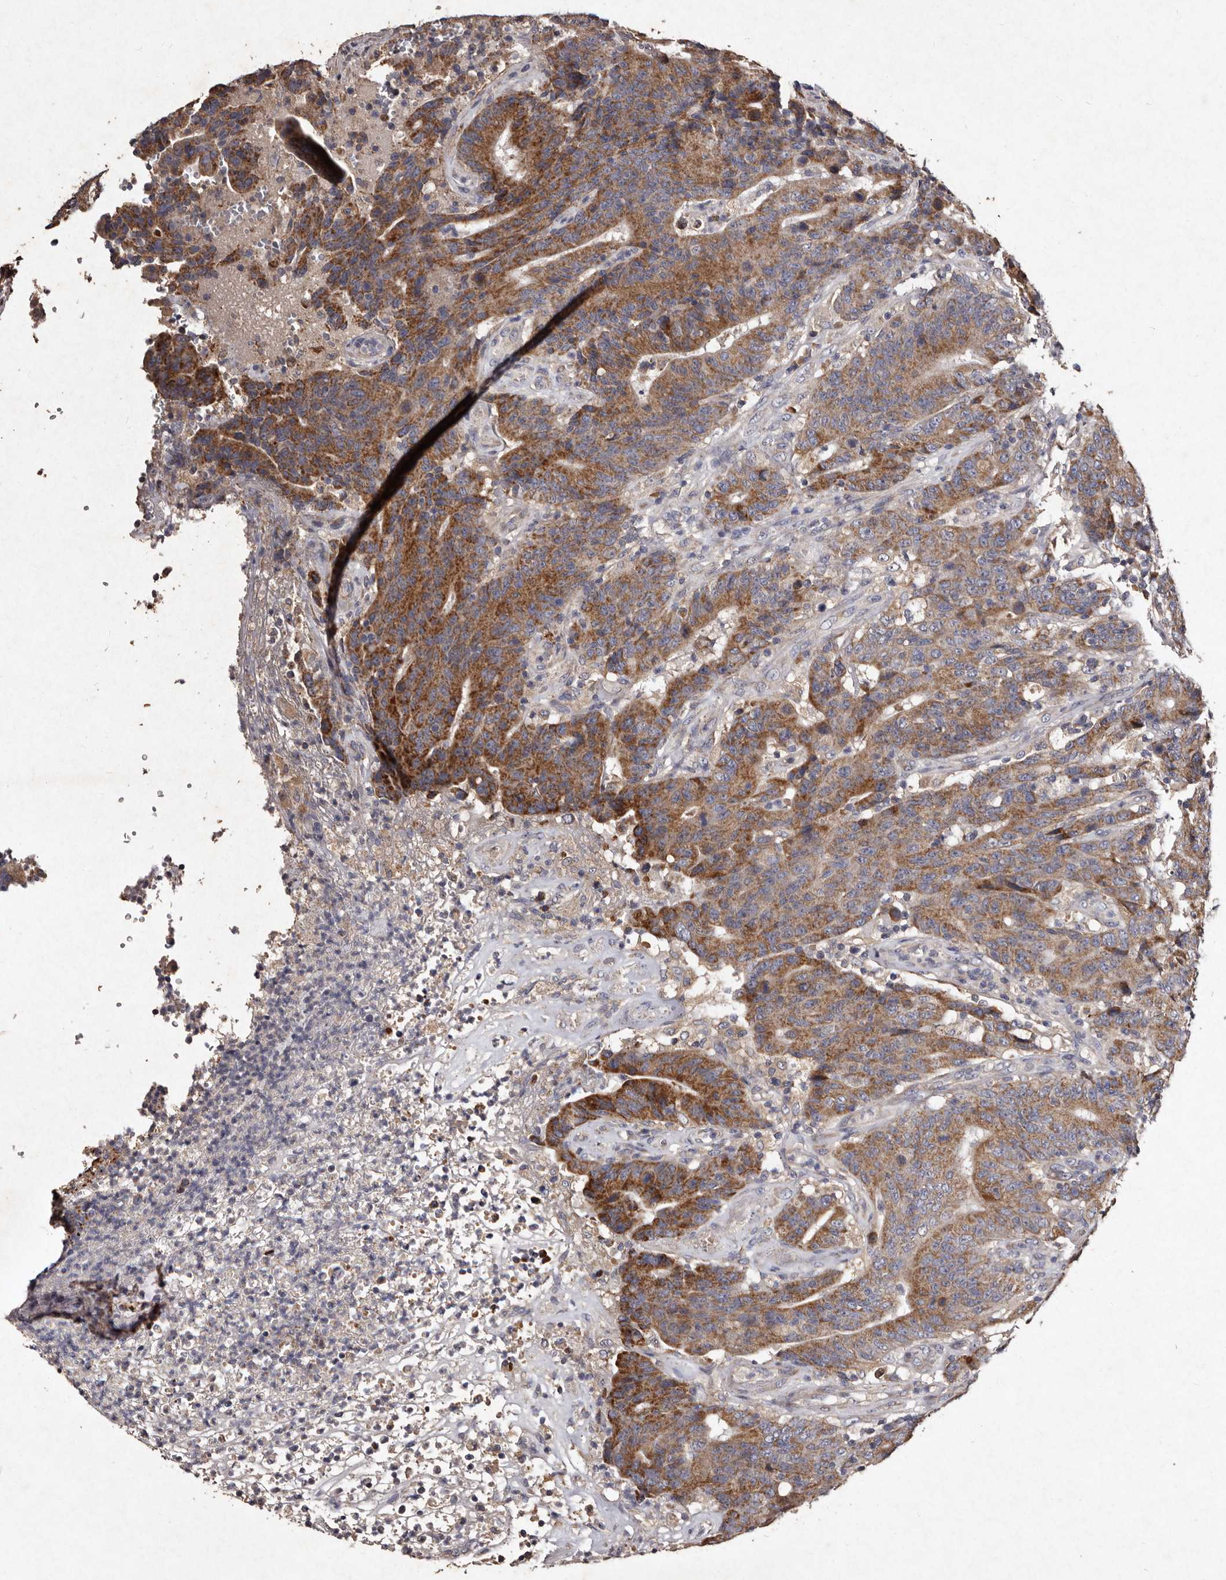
{"staining": {"intensity": "moderate", "quantity": ">75%", "location": "cytoplasmic/membranous"}, "tissue": "colorectal cancer", "cell_type": "Tumor cells", "image_type": "cancer", "snomed": [{"axis": "morphology", "description": "Normal tissue, NOS"}, {"axis": "morphology", "description": "Adenocarcinoma, NOS"}, {"axis": "topography", "description": "Colon"}], "caption": "Immunohistochemistry (IHC) (DAB (3,3'-diaminobenzidine)) staining of colorectal cancer (adenocarcinoma) exhibits moderate cytoplasmic/membranous protein positivity in approximately >75% of tumor cells.", "gene": "TFB1M", "patient": {"sex": "female", "age": 75}}